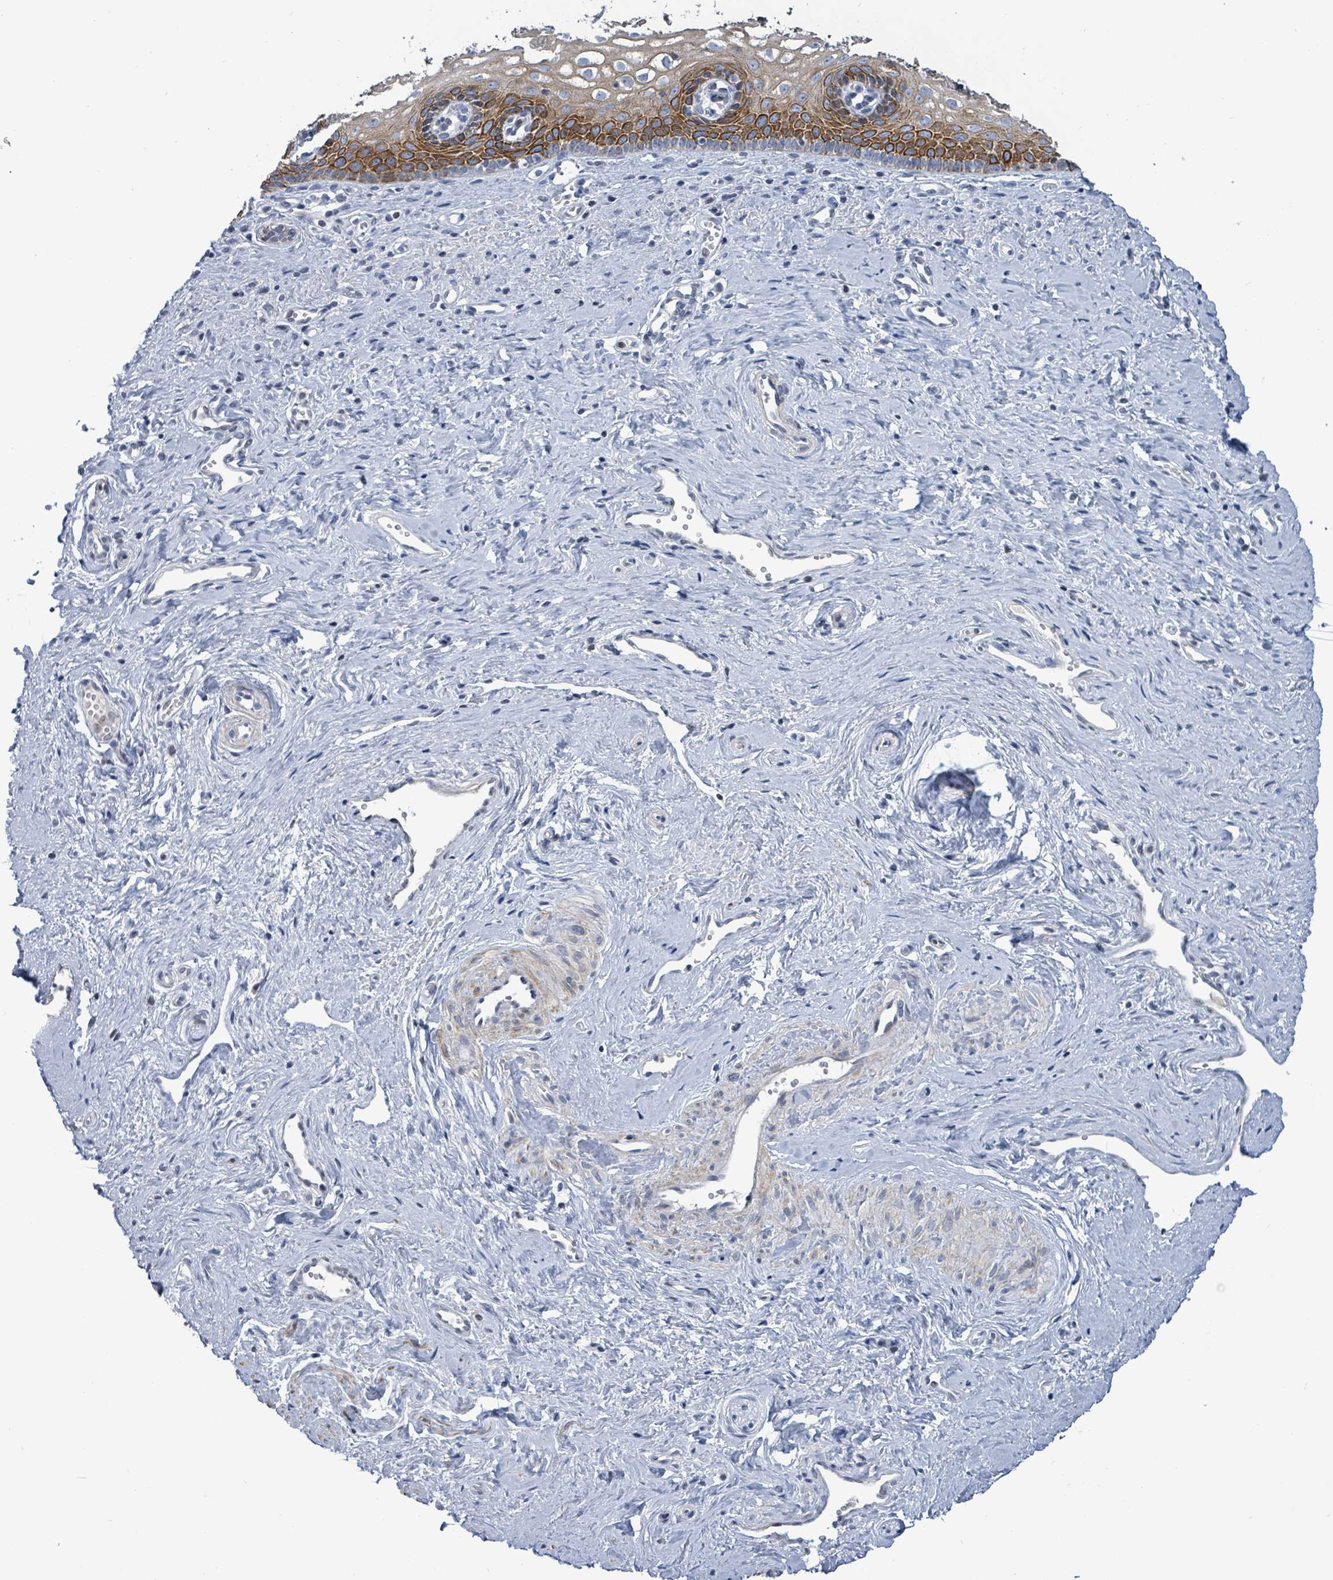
{"staining": {"intensity": "strong", "quantity": ">75%", "location": "cytoplasmic/membranous"}, "tissue": "vagina", "cell_type": "Squamous epithelial cells", "image_type": "normal", "snomed": [{"axis": "morphology", "description": "Normal tissue, NOS"}, {"axis": "topography", "description": "Vagina"}], "caption": "The photomicrograph exhibits staining of normal vagina, revealing strong cytoplasmic/membranous protein positivity (brown color) within squamous epithelial cells.", "gene": "NTN3", "patient": {"sex": "female", "age": 59}}